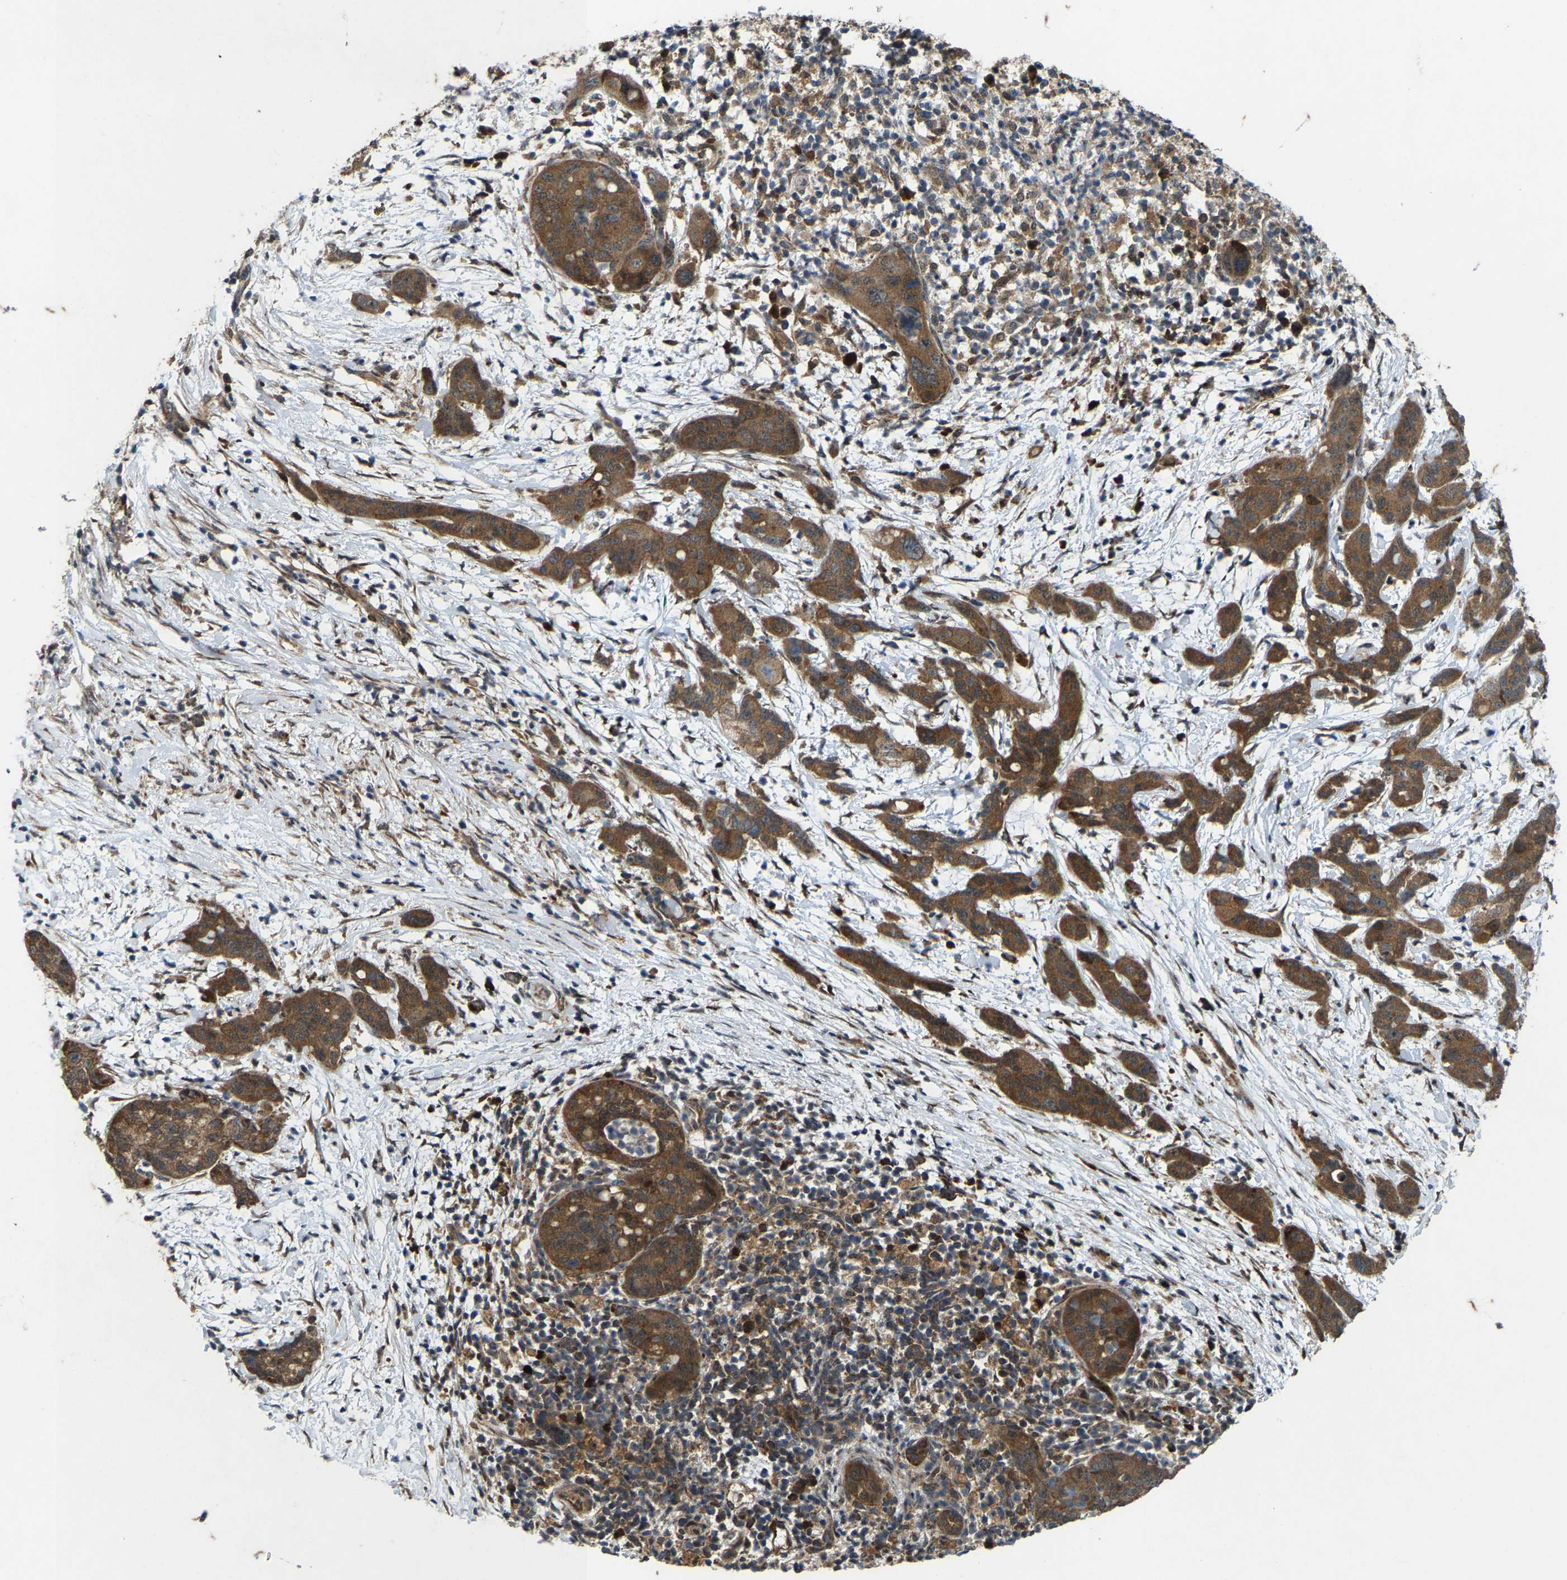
{"staining": {"intensity": "moderate", "quantity": ">75%", "location": "cytoplasmic/membranous"}, "tissue": "pancreatic cancer", "cell_type": "Tumor cells", "image_type": "cancer", "snomed": [{"axis": "morphology", "description": "Adenocarcinoma, NOS"}, {"axis": "topography", "description": "Pancreas"}], "caption": "Immunohistochemistry (IHC) staining of pancreatic cancer (adenocarcinoma), which displays medium levels of moderate cytoplasmic/membranous positivity in approximately >75% of tumor cells indicating moderate cytoplasmic/membranous protein positivity. The staining was performed using DAB (3,3'-diaminobenzidine) (brown) for protein detection and nuclei were counterstained in hematoxylin (blue).", "gene": "LRRC72", "patient": {"sex": "female", "age": 78}}